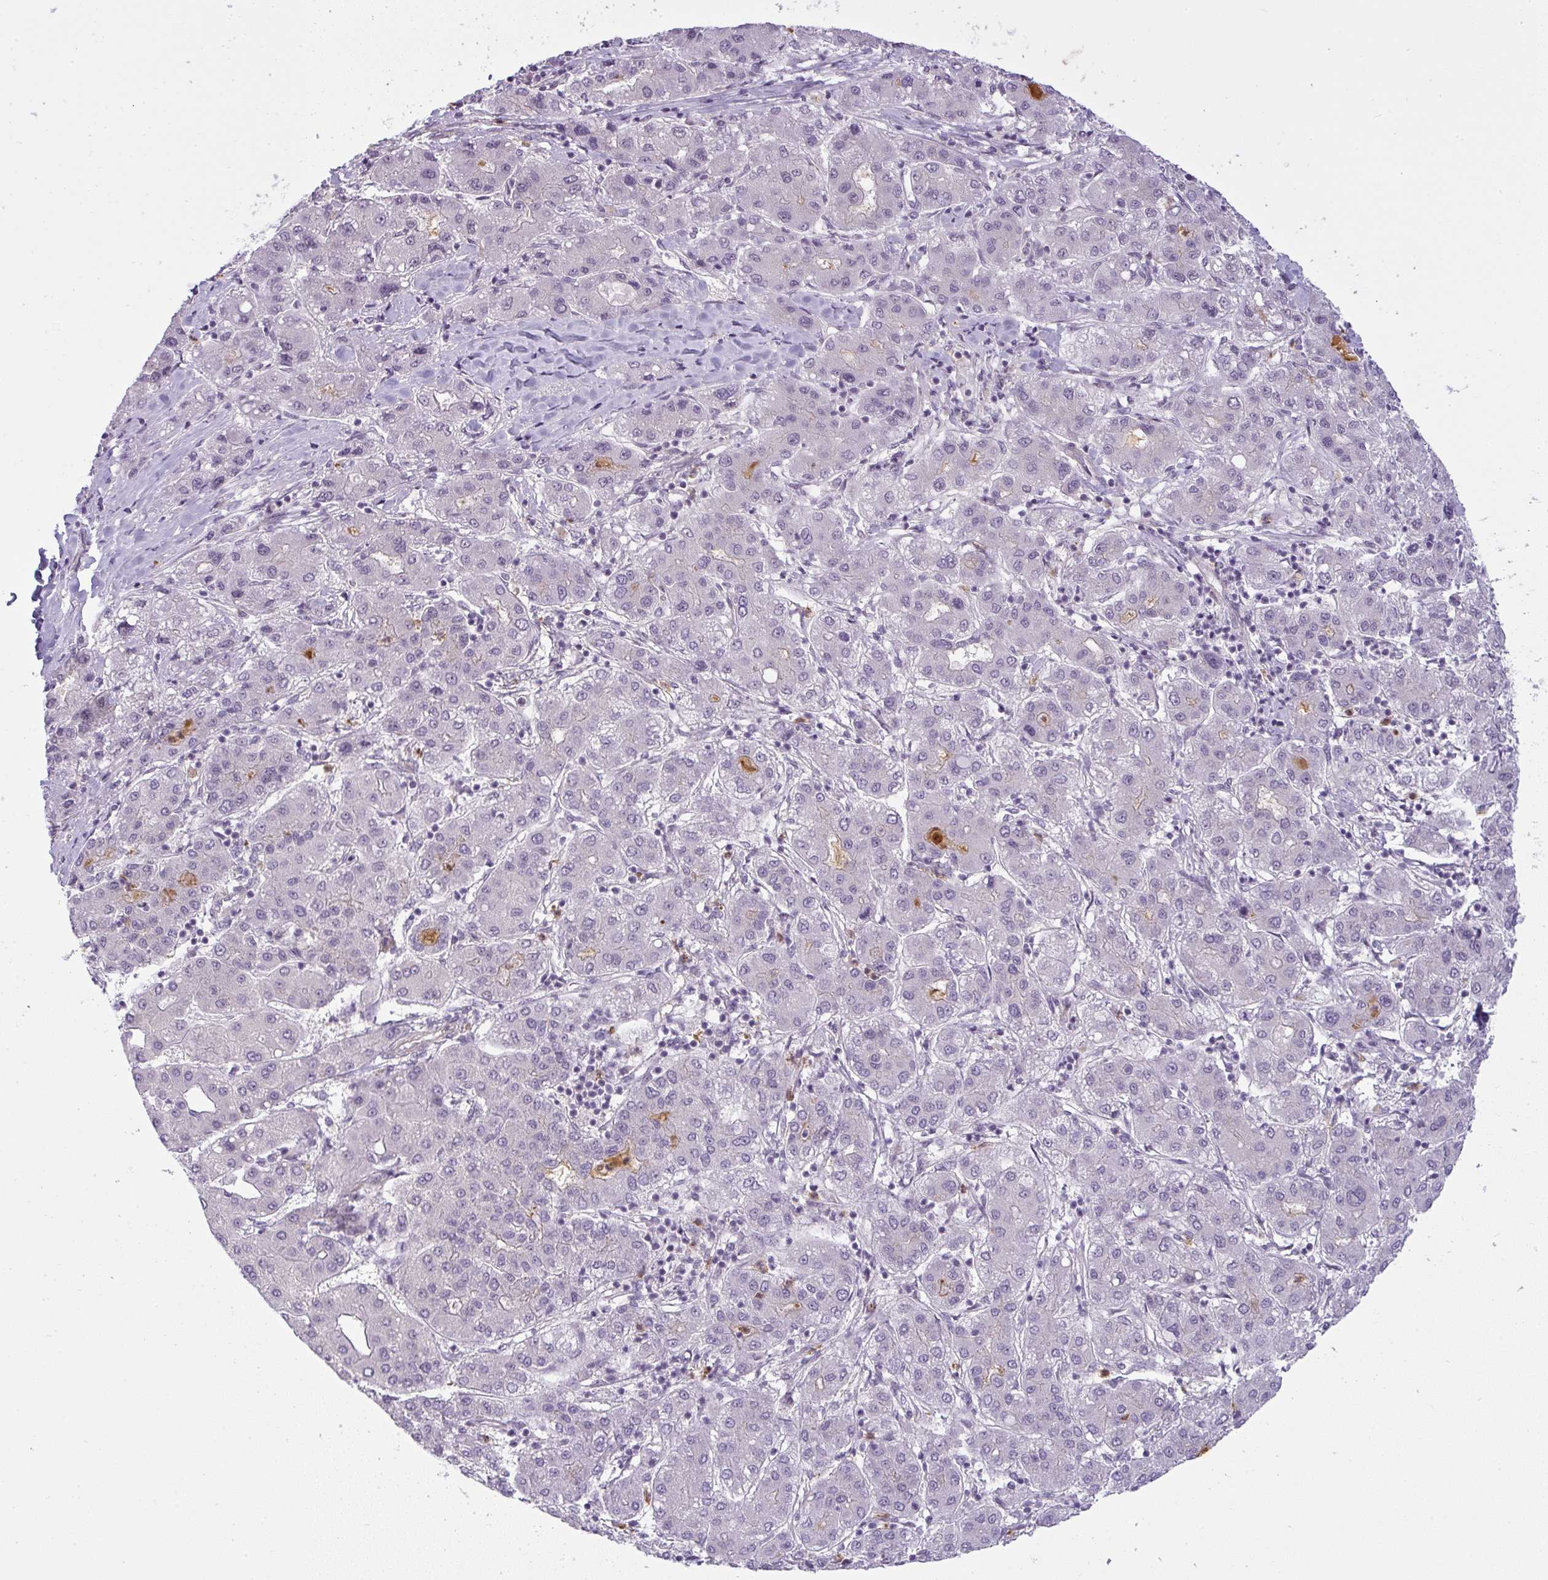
{"staining": {"intensity": "negative", "quantity": "none", "location": "none"}, "tissue": "liver cancer", "cell_type": "Tumor cells", "image_type": "cancer", "snomed": [{"axis": "morphology", "description": "Carcinoma, Hepatocellular, NOS"}, {"axis": "topography", "description": "Liver"}], "caption": "This is a image of immunohistochemistry staining of liver cancer (hepatocellular carcinoma), which shows no staining in tumor cells.", "gene": "DZIP1", "patient": {"sex": "male", "age": 65}}